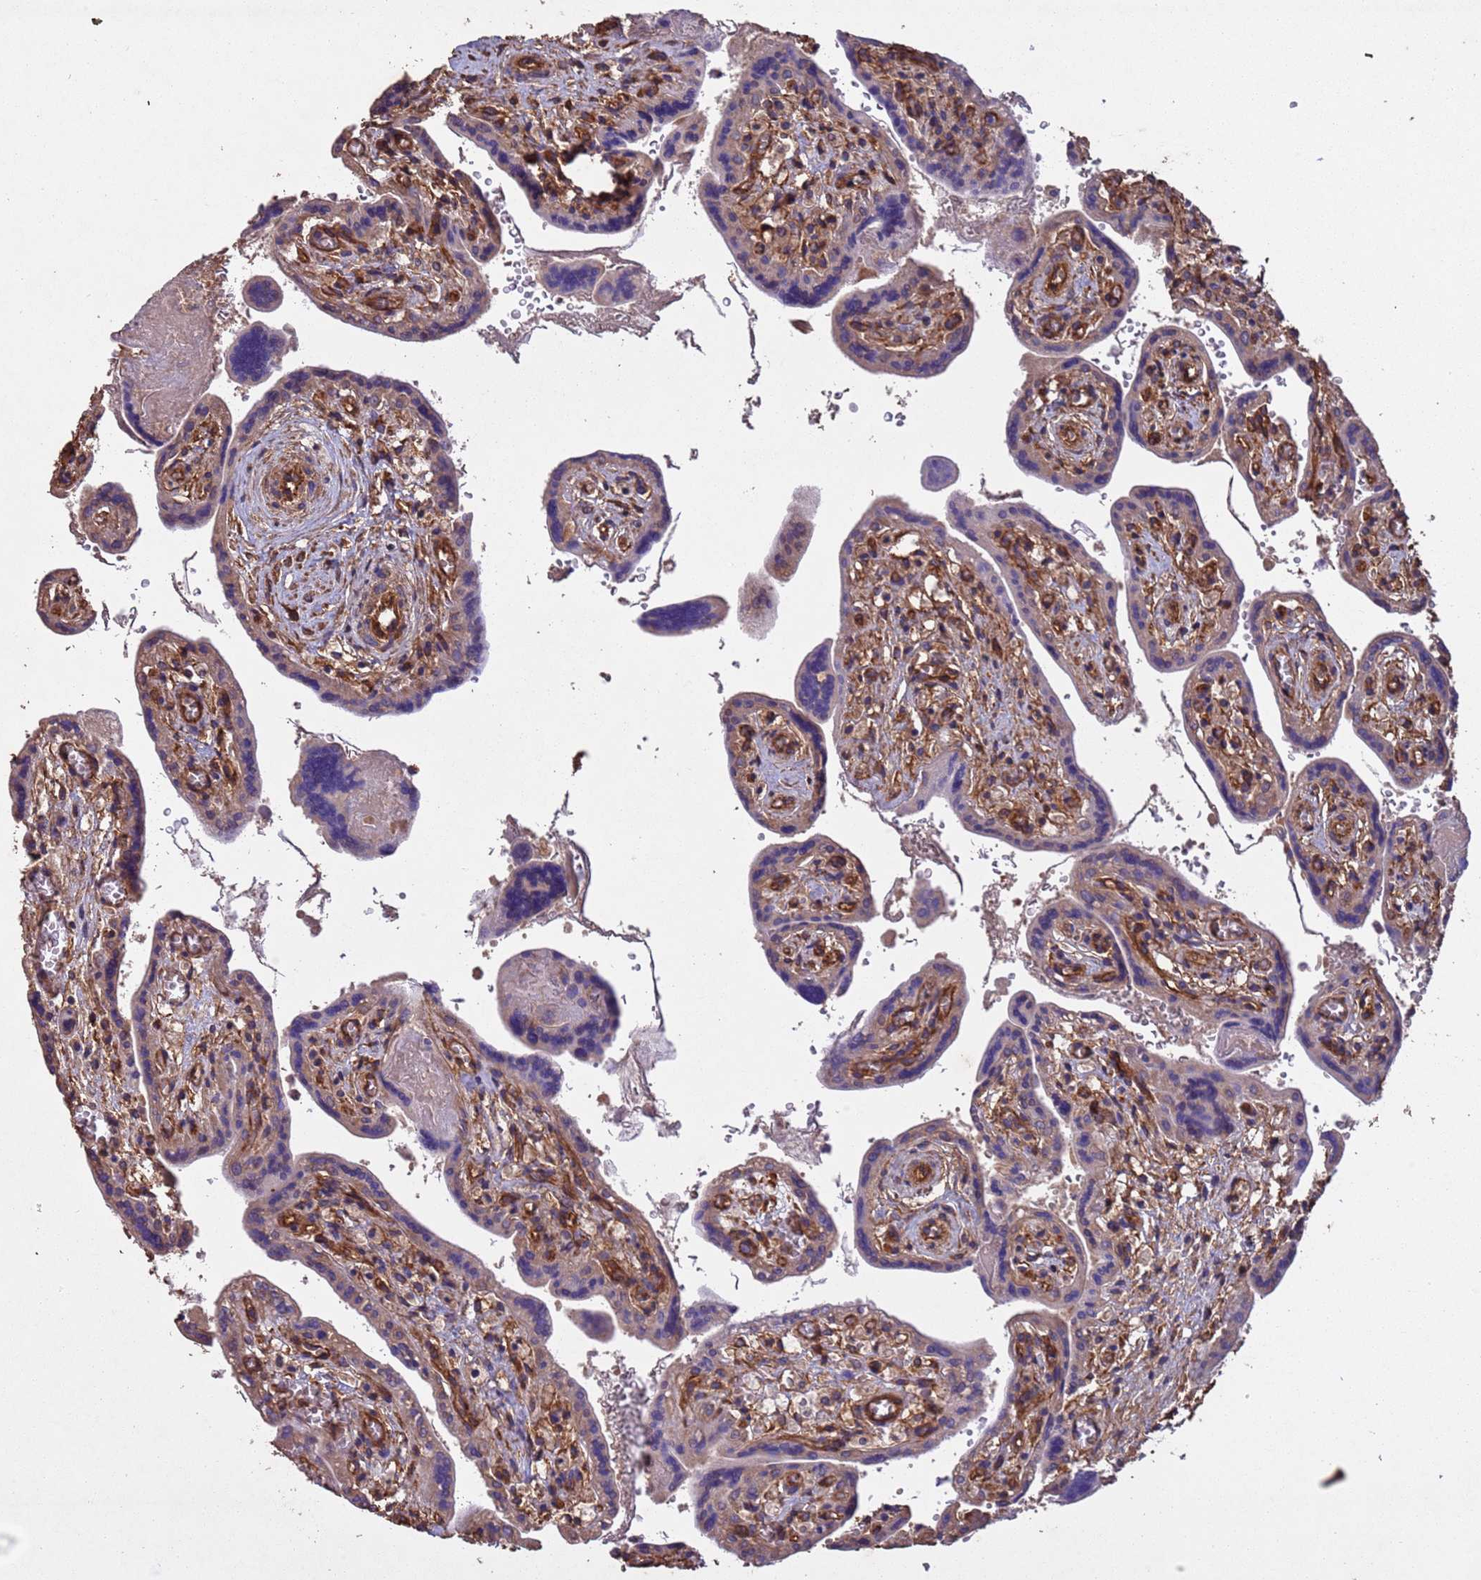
{"staining": {"intensity": "weak", "quantity": "25%-75%", "location": "cytoplasmic/membranous"}, "tissue": "placenta", "cell_type": "Trophoblastic cells", "image_type": "normal", "snomed": [{"axis": "morphology", "description": "Normal tissue, NOS"}, {"axis": "topography", "description": "Placenta"}], "caption": "Normal placenta displays weak cytoplasmic/membranous positivity in about 25%-75% of trophoblastic cells The protein is shown in brown color, while the nuclei are stained blue..", "gene": "MTX3", "patient": {"sex": "female", "age": 37}}